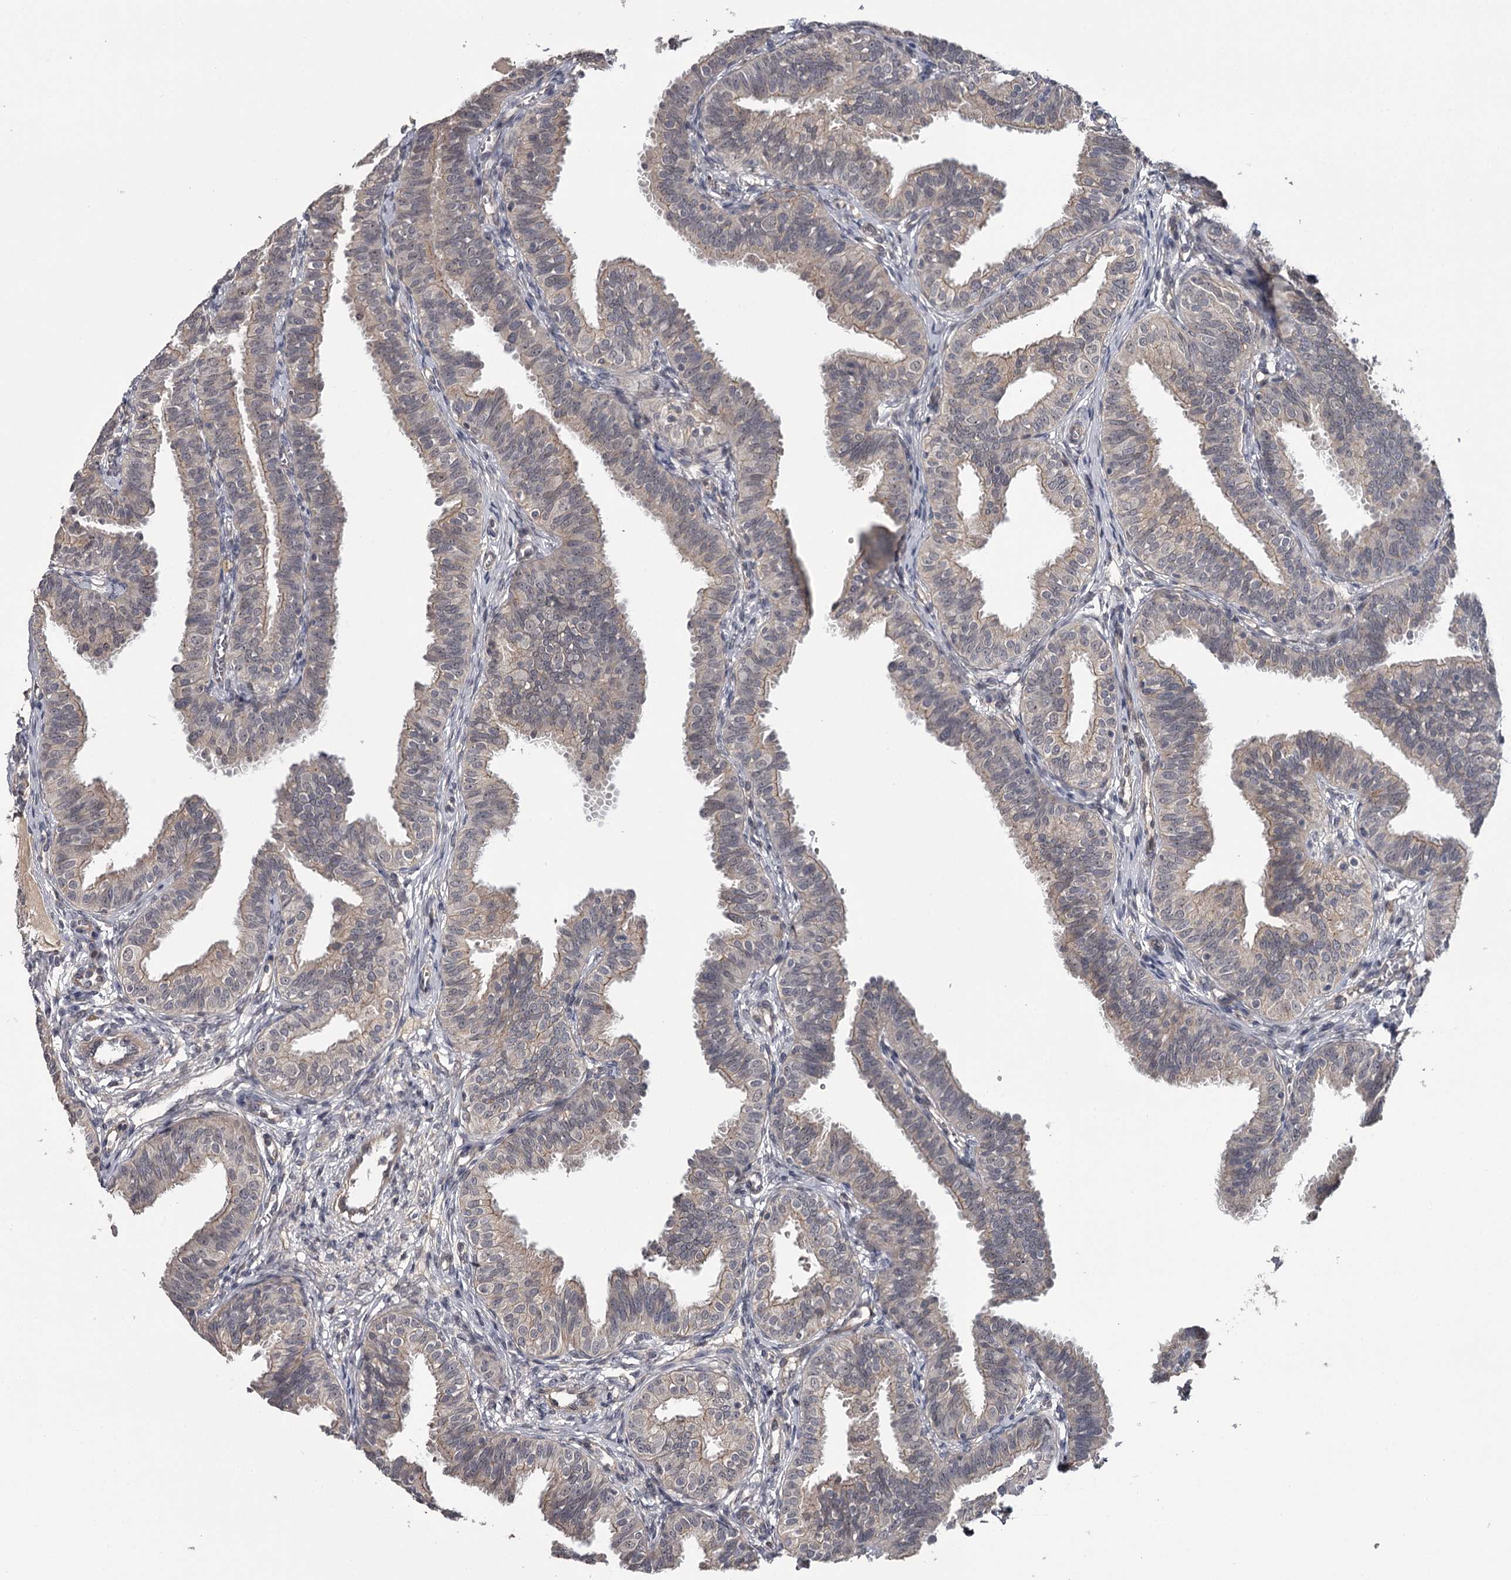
{"staining": {"intensity": "moderate", "quantity": "<25%", "location": "cytoplasmic/membranous"}, "tissue": "fallopian tube", "cell_type": "Glandular cells", "image_type": "normal", "snomed": [{"axis": "morphology", "description": "Normal tissue, NOS"}, {"axis": "topography", "description": "Fallopian tube"}], "caption": "A low amount of moderate cytoplasmic/membranous expression is seen in about <25% of glandular cells in benign fallopian tube.", "gene": "CWF19L2", "patient": {"sex": "female", "age": 35}}